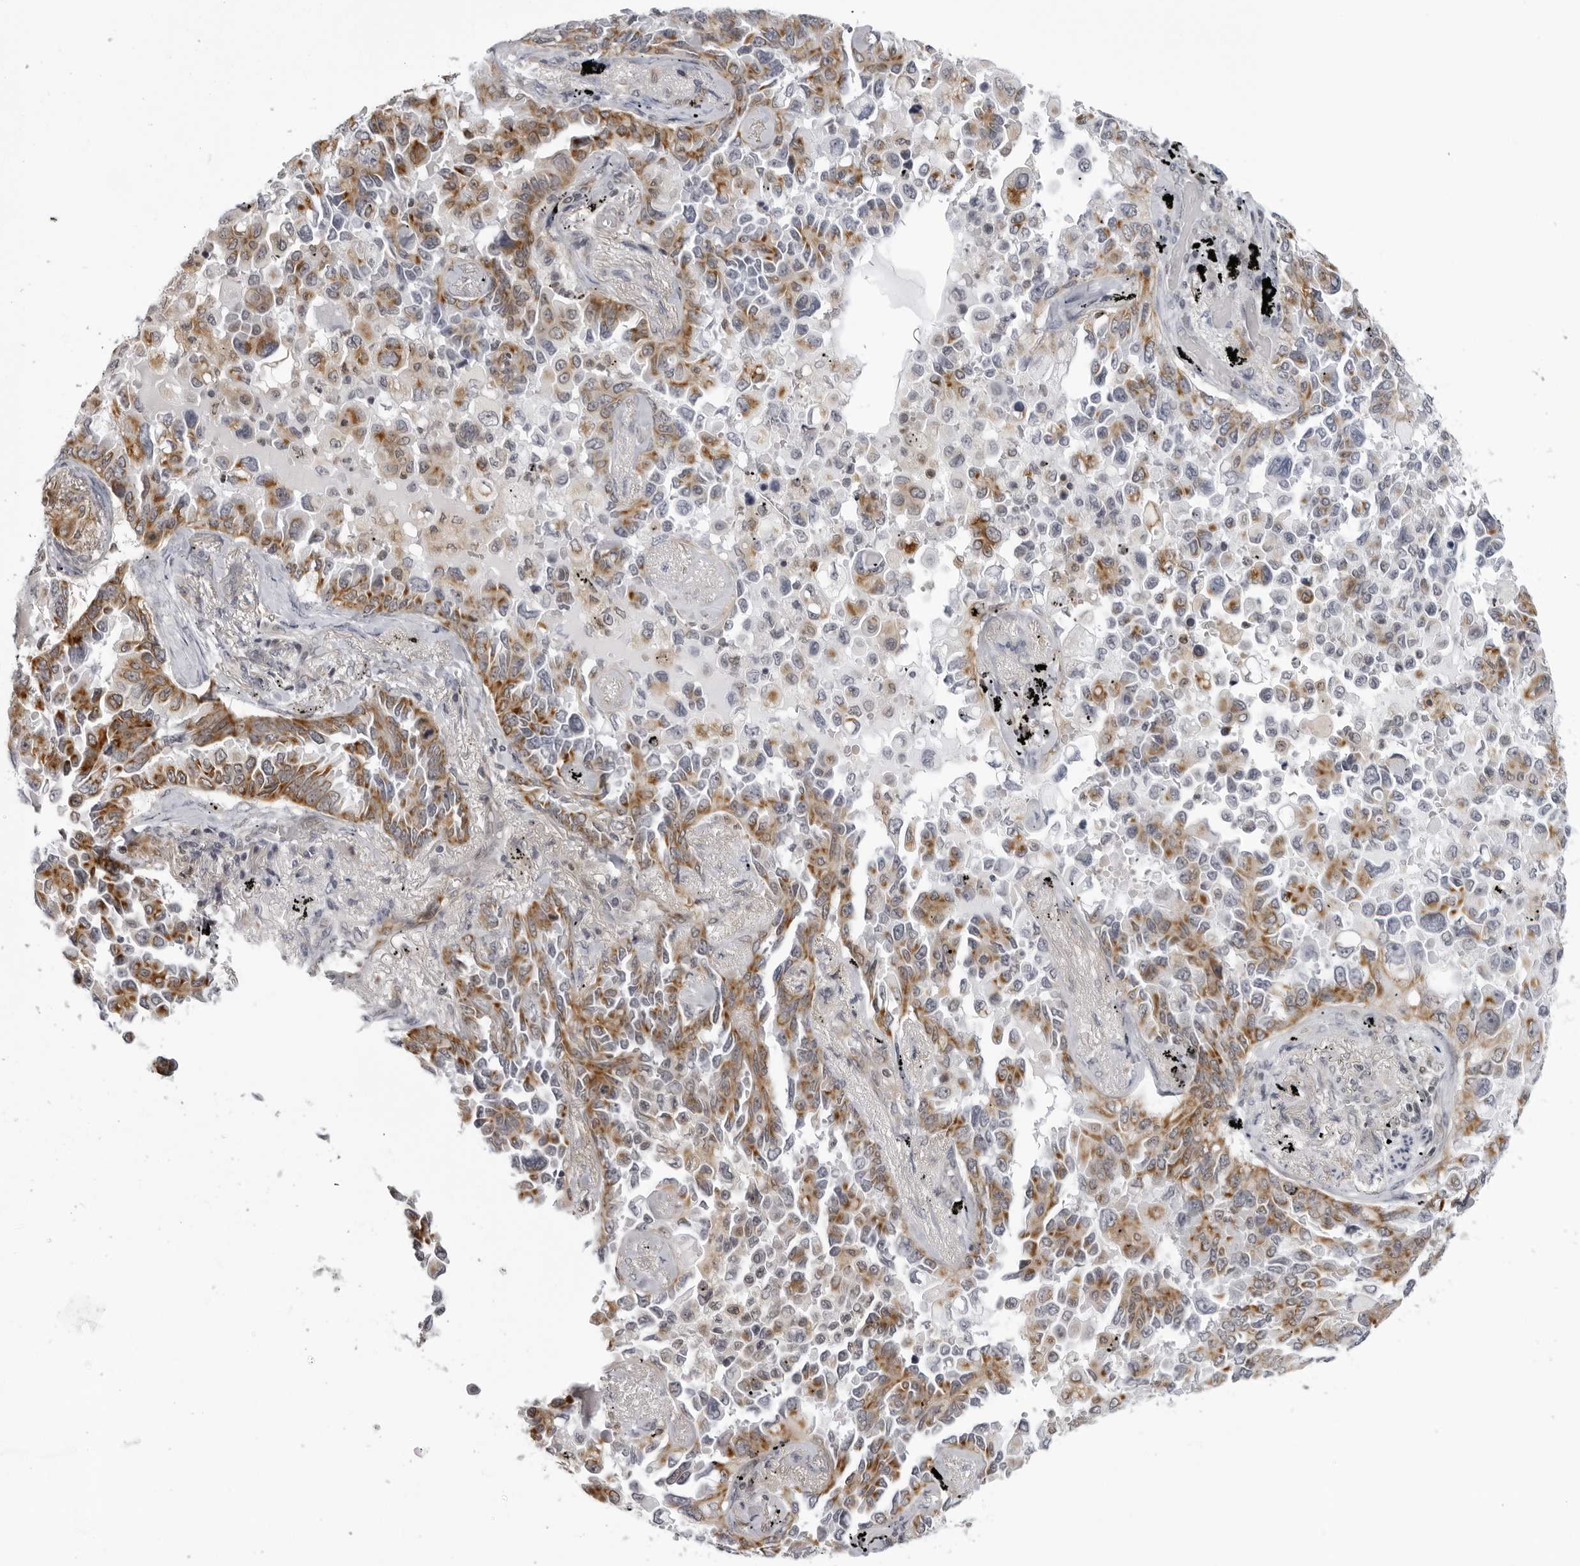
{"staining": {"intensity": "moderate", "quantity": ">75%", "location": "cytoplasmic/membranous"}, "tissue": "lung cancer", "cell_type": "Tumor cells", "image_type": "cancer", "snomed": [{"axis": "morphology", "description": "Adenocarcinoma, NOS"}, {"axis": "topography", "description": "Lung"}], "caption": "Immunohistochemical staining of lung cancer reveals medium levels of moderate cytoplasmic/membranous protein expression in approximately >75% of tumor cells. The protein of interest is stained brown, and the nuclei are stained in blue (DAB (3,3'-diaminobenzidine) IHC with brightfield microscopy, high magnification).", "gene": "MRPS15", "patient": {"sex": "female", "age": 67}}